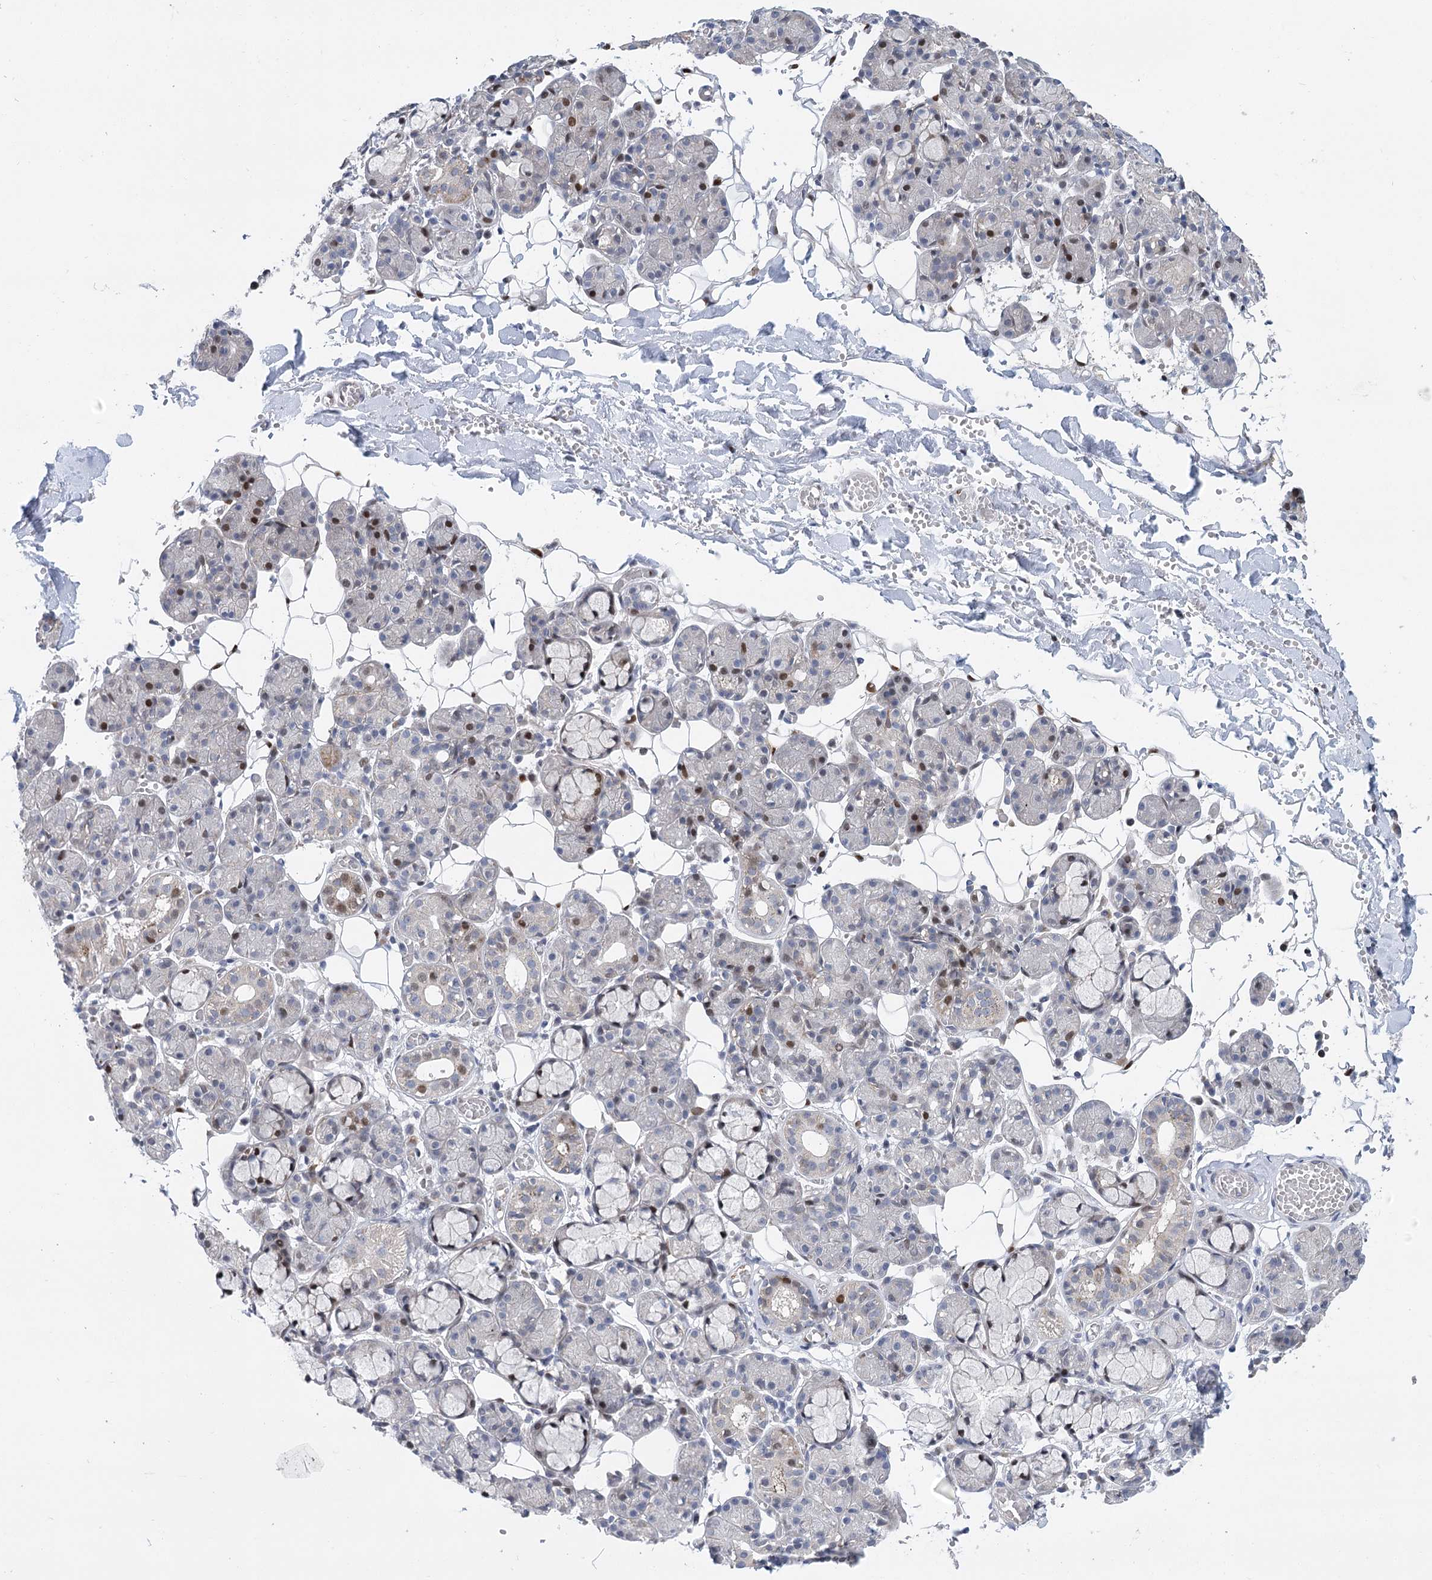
{"staining": {"intensity": "moderate", "quantity": "<25%", "location": "nuclear"}, "tissue": "salivary gland", "cell_type": "Glandular cells", "image_type": "normal", "snomed": [{"axis": "morphology", "description": "Normal tissue, NOS"}, {"axis": "topography", "description": "Salivary gland"}], "caption": "Moderate nuclear protein staining is appreciated in about <25% of glandular cells in salivary gland.", "gene": "CAMTA1", "patient": {"sex": "male", "age": 63}}